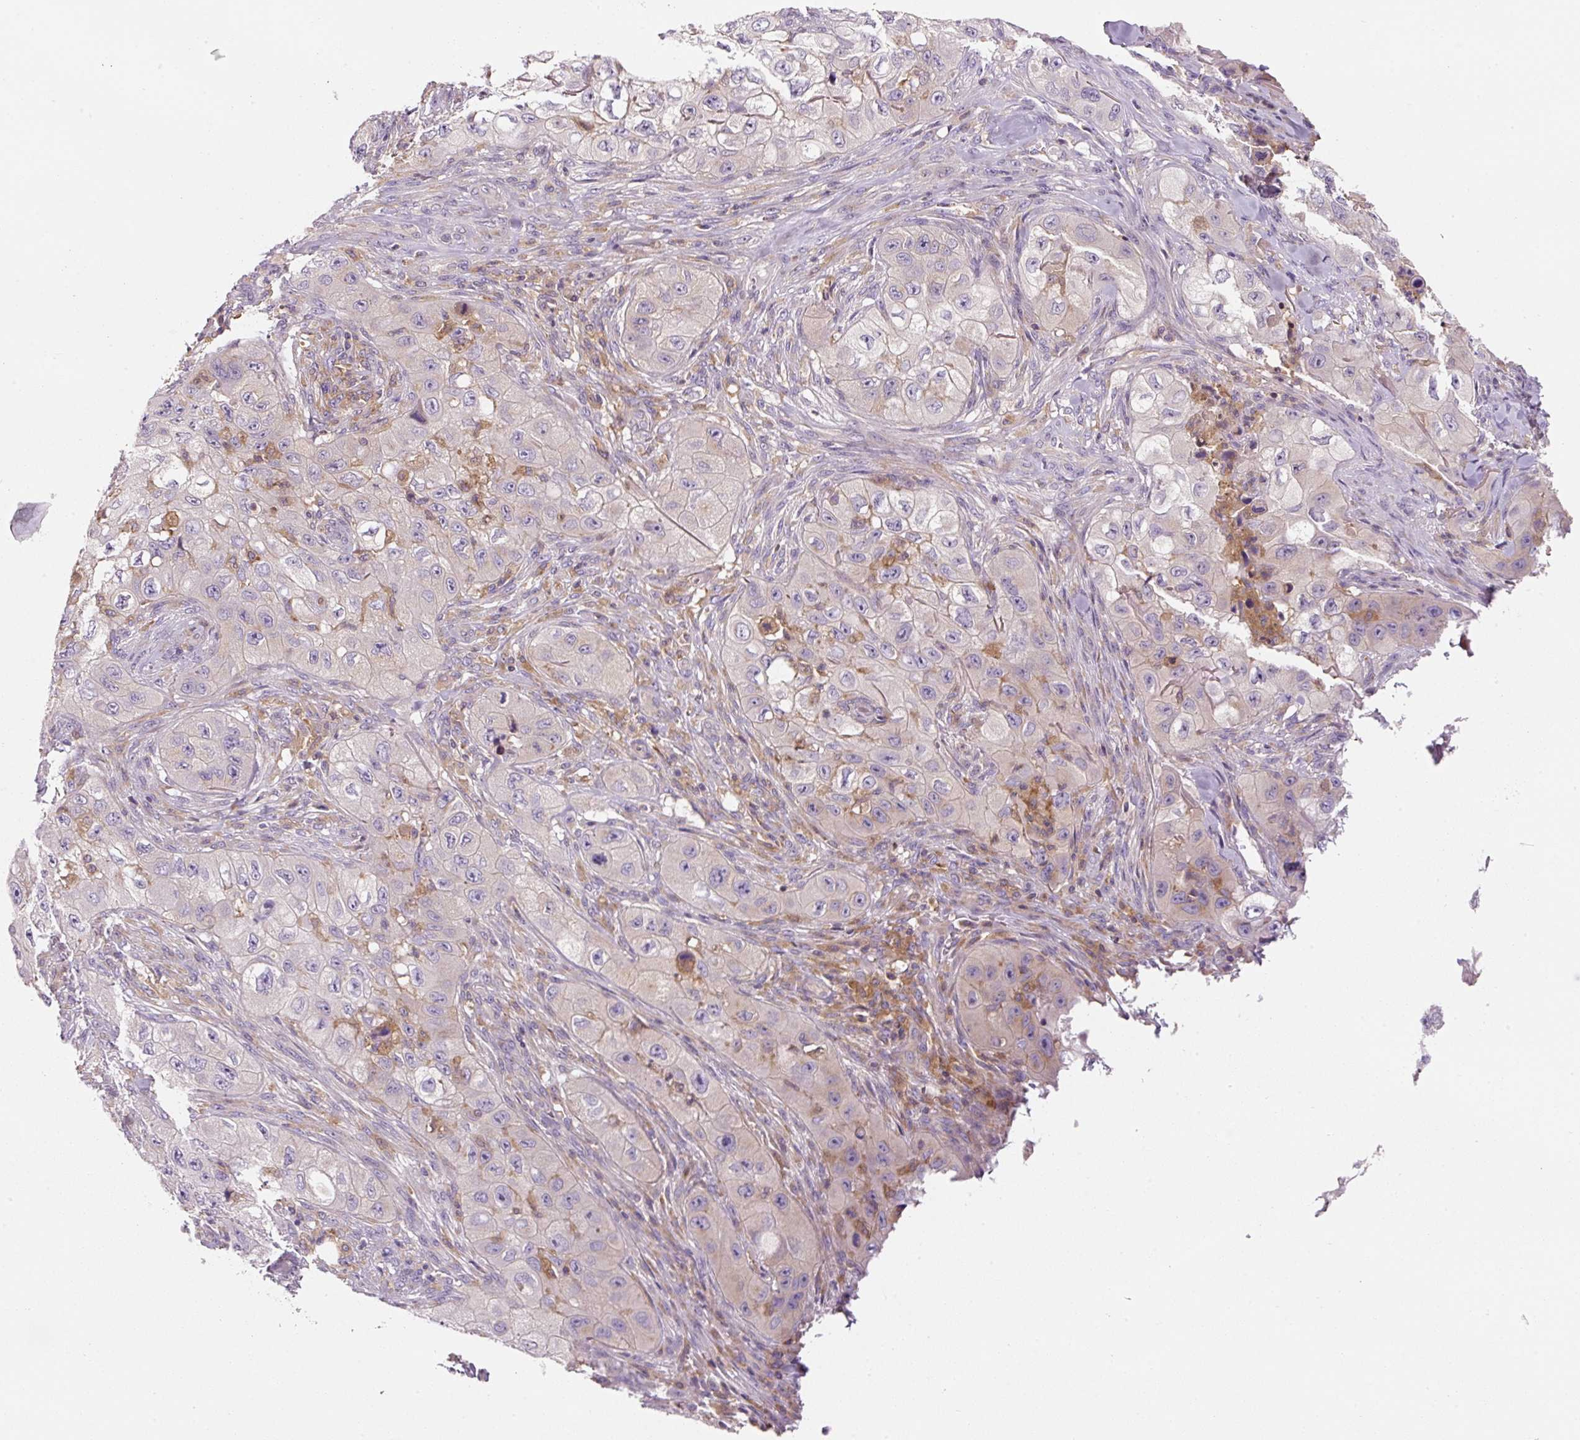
{"staining": {"intensity": "negative", "quantity": "none", "location": "none"}, "tissue": "skin cancer", "cell_type": "Tumor cells", "image_type": "cancer", "snomed": [{"axis": "morphology", "description": "Squamous cell carcinoma, NOS"}, {"axis": "topography", "description": "Skin"}, {"axis": "topography", "description": "Subcutis"}], "caption": "Protein analysis of squamous cell carcinoma (skin) reveals no significant staining in tumor cells. Nuclei are stained in blue.", "gene": "NAPA", "patient": {"sex": "male", "age": 73}}